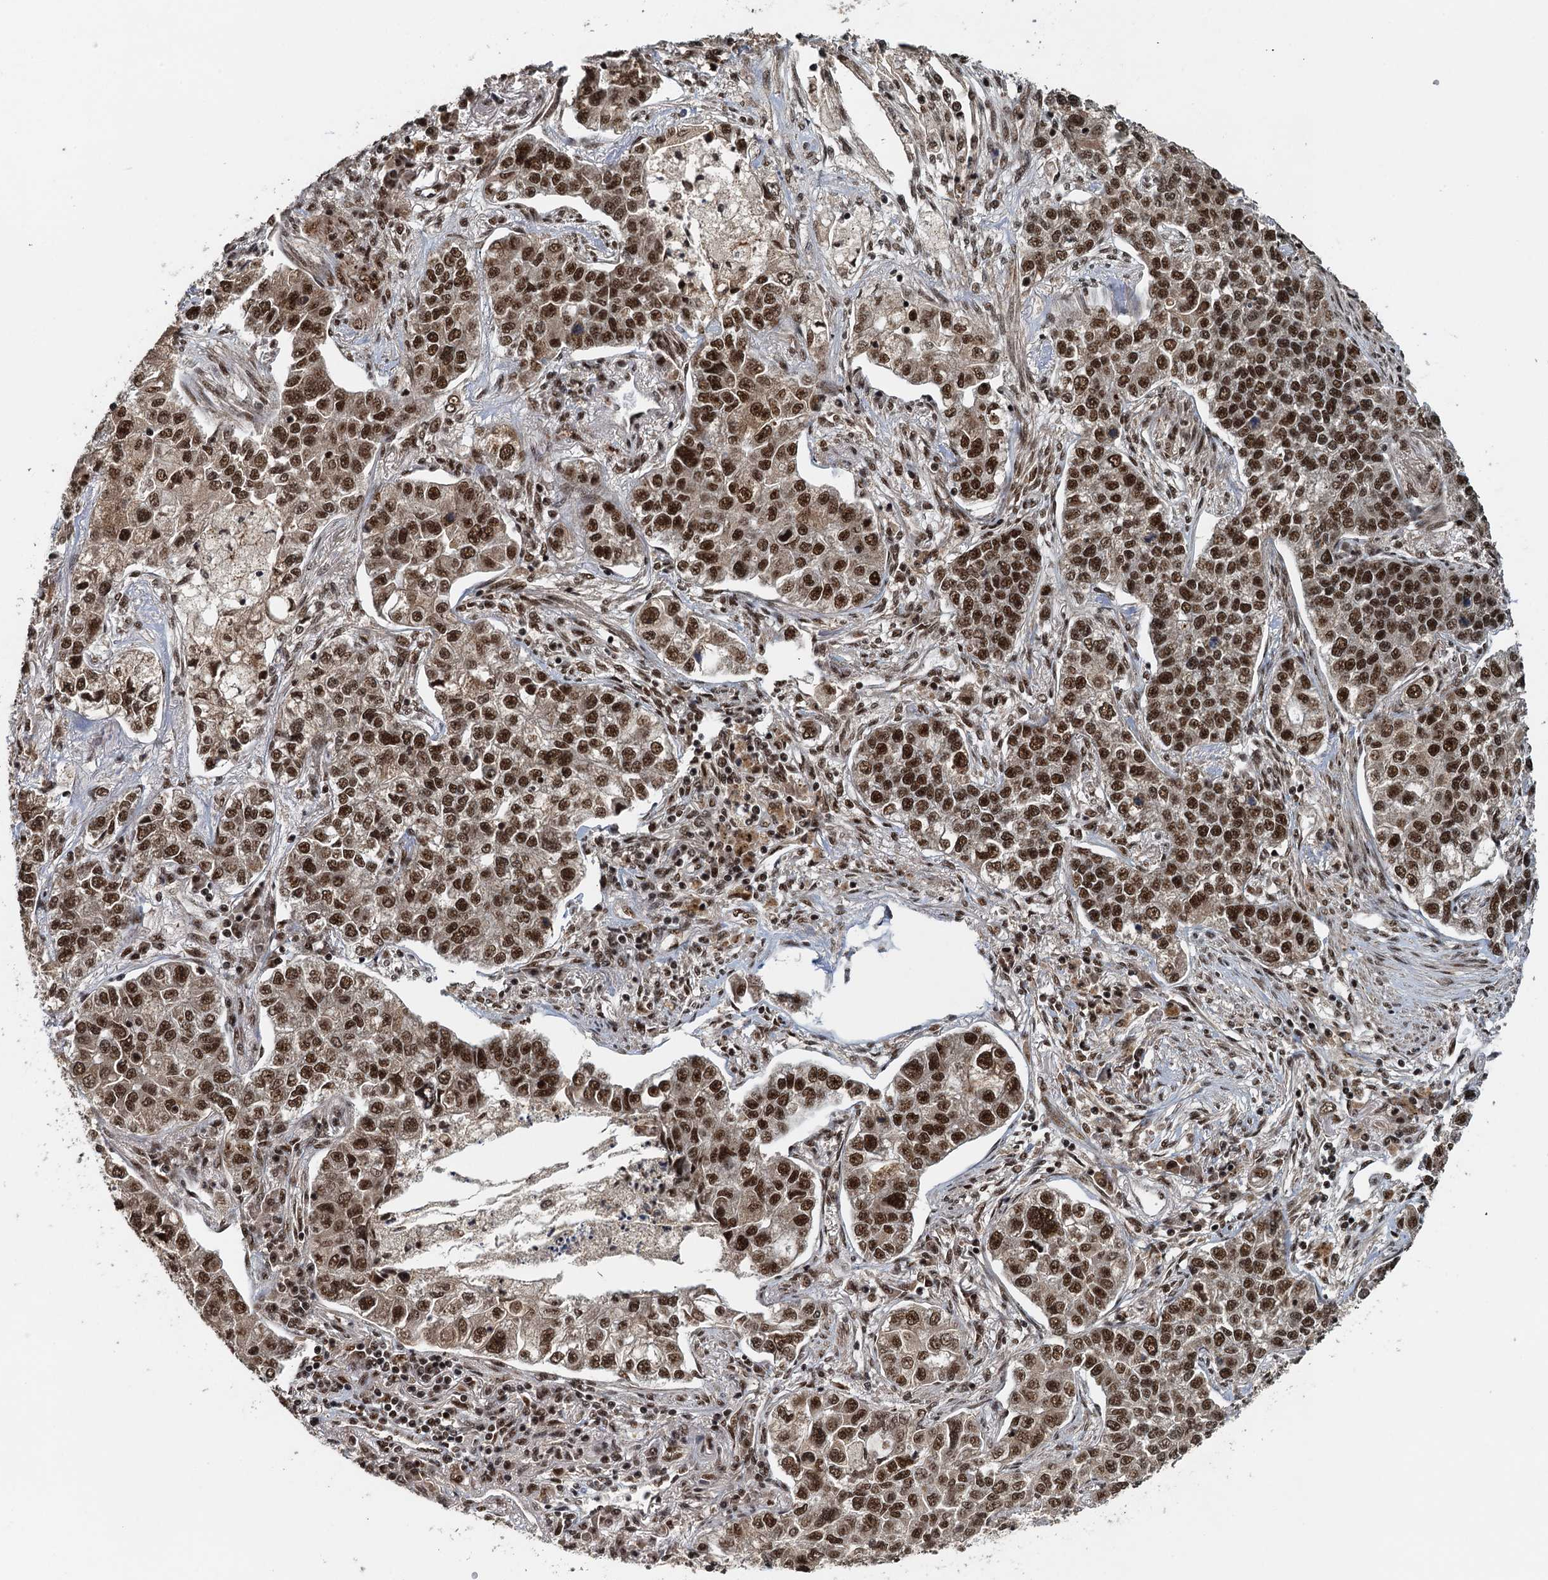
{"staining": {"intensity": "moderate", "quantity": ">75%", "location": "nuclear"}, "tissue": "lung cancer", "cell_type": "Tumor cells", "image_type": "cancer", "snomed": [{"axis": "morphology", "description": "Adenocarcinoma, NOS"}, {"axis": "topography", "description": "Lung"}], "caption": "Protein staining of lung cancer (adenocarcinoma) tissue demonstrates moderate nuclear staining in about >75% of tumor cells. The staining is performed using DAB brown chromogen to label protein expression. The nuclei are counter-stained blue using hematoxylin.", "gene": "ZC3H18", "patient": {"sex": "male", "age": 49}}